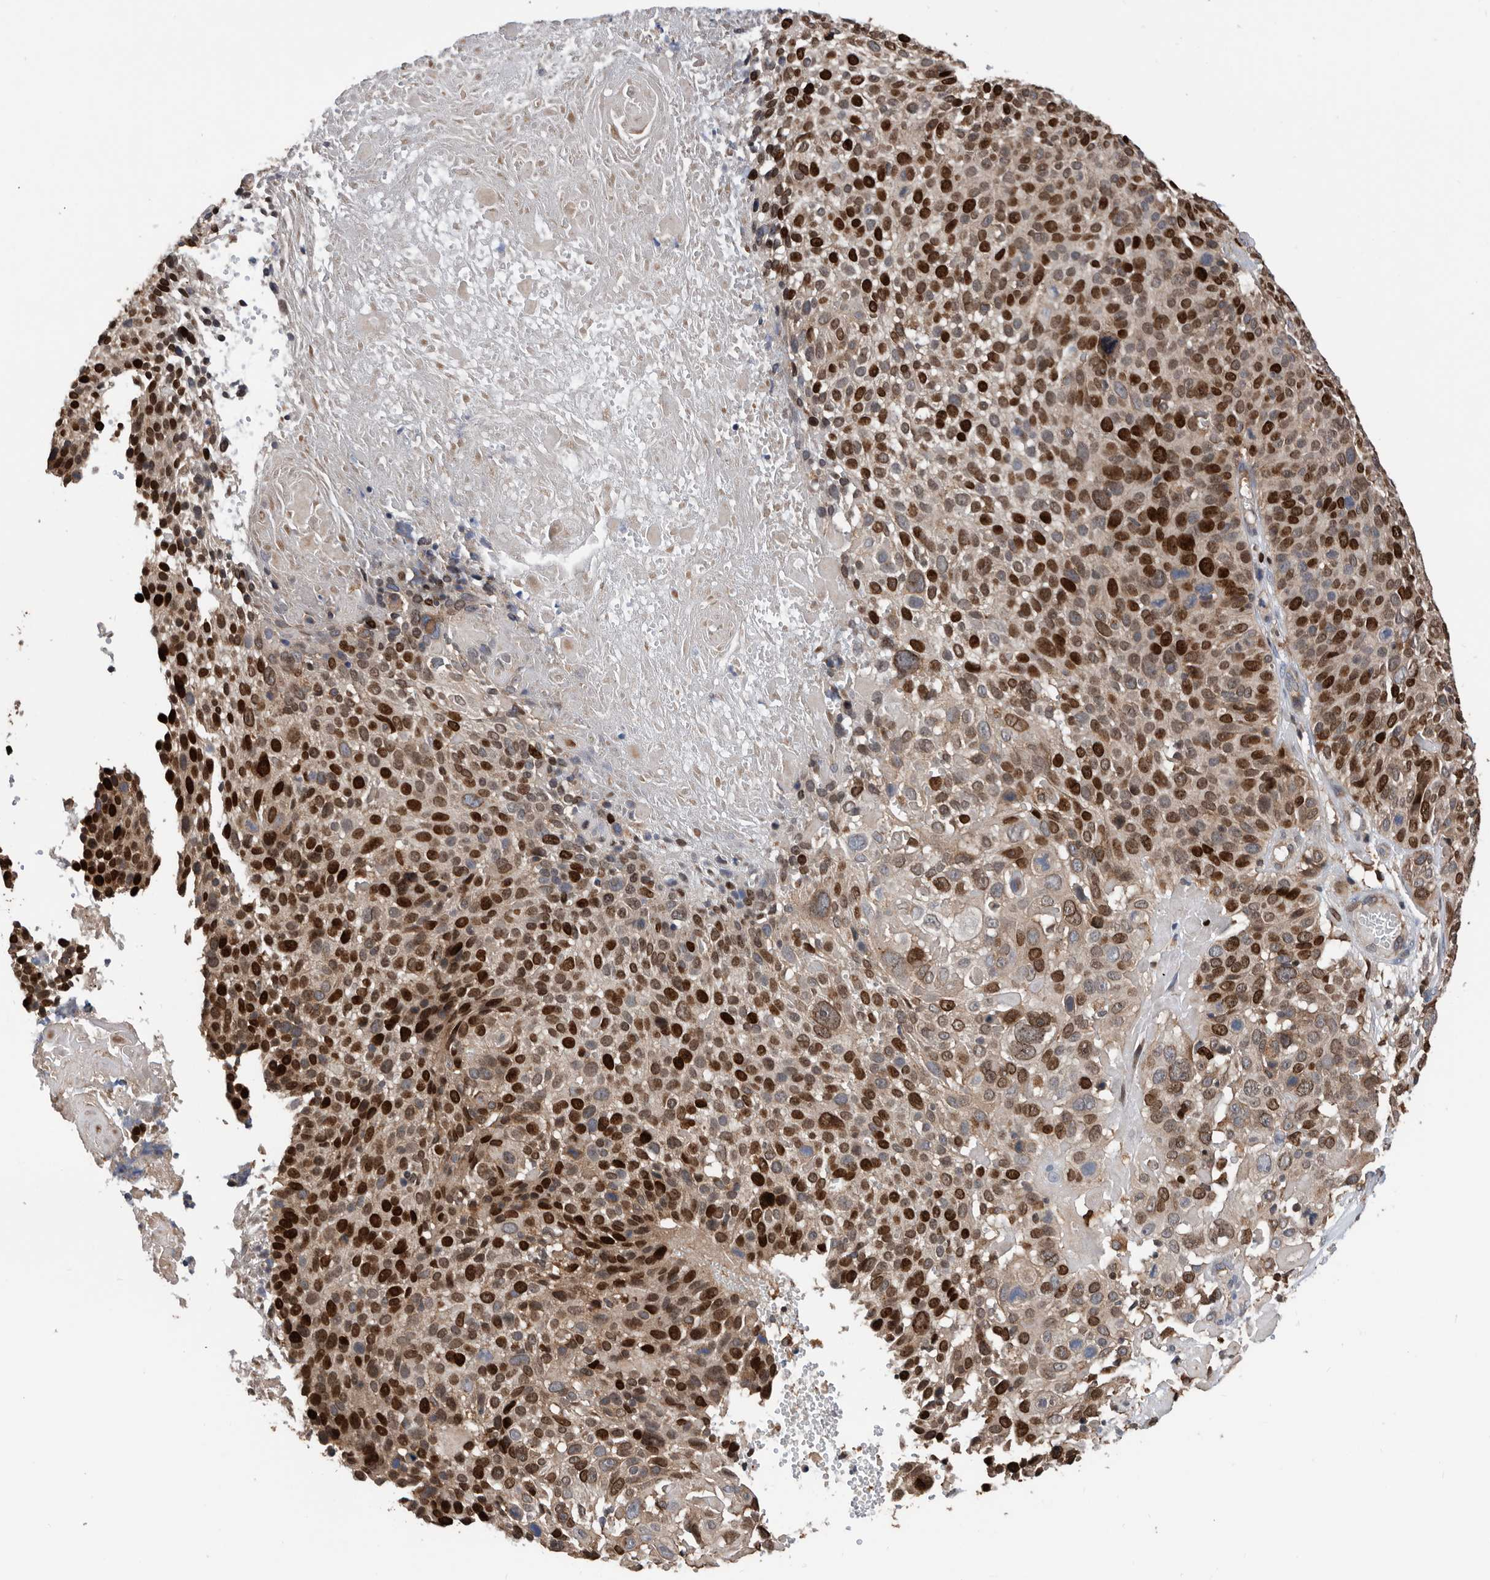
{"staining": {"intensity": "strong", "quantity": ">75%", "location": "nuclear"}, "tissue": "cervical cancer", "cell_type": "Tumor cells", "image_type": "cancer", "snomed": [{"axis": "morphology", "description": "Squamous cell carcinoma, NOS"}, {"axis": "topography", "description": "Cervix"}], "caption": "Squamous cell carcinoma (cervical) stained with a brown dye displays strong nuclear positive expression in approximately >75% of tumor cells.", "gene": "ATAD2", "patient": {"sex": "female", "age": 74}}